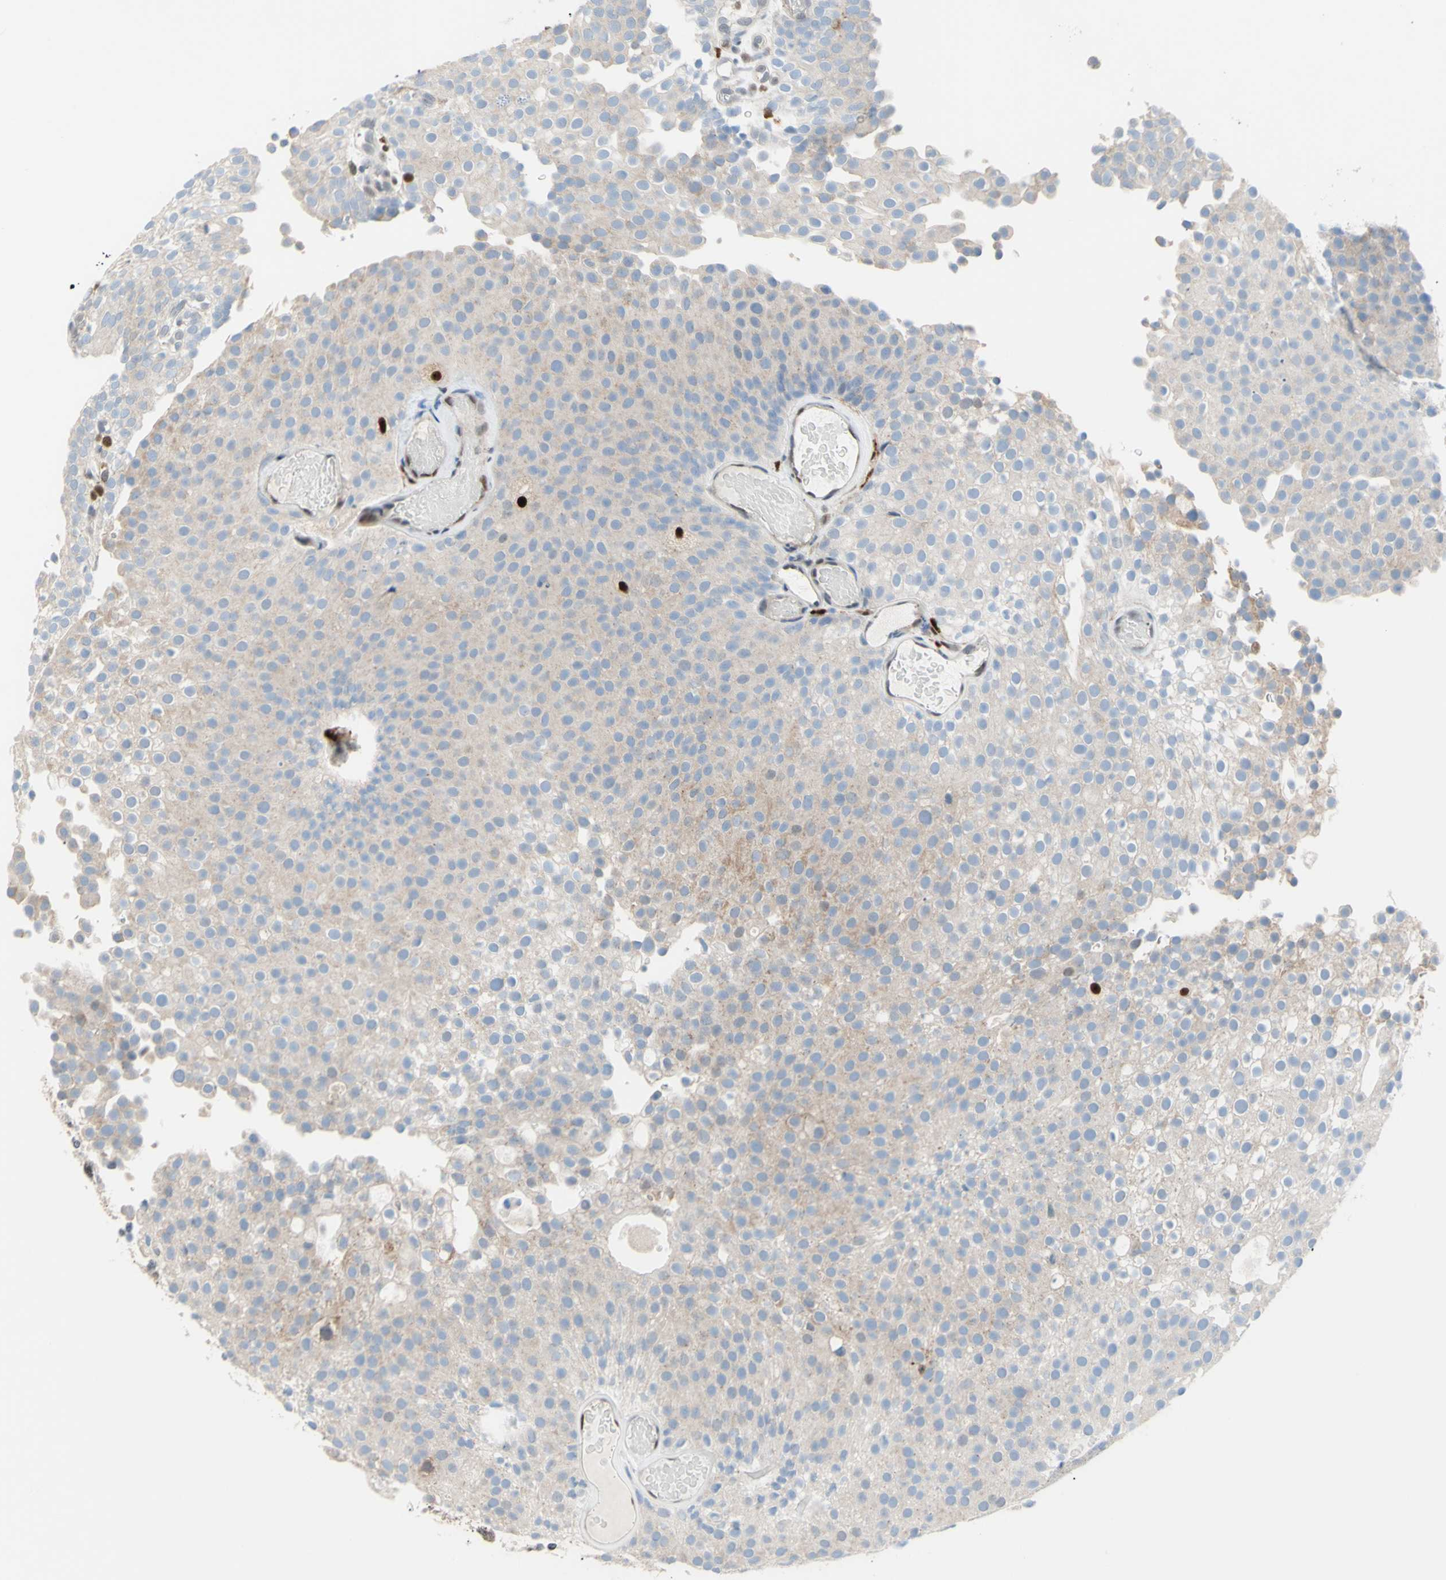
{"staining": {"intensity": "weak", "quantity": ">75%", "location": "cytoplasmic/membranous"}, "tissue": "urothelial cancer", "cell_type": "Tumor cells", "image_type": "cancer", "snomed": [{"axis": "morphology", "description": "Urothelial carcinoma, Low grade"}, {"axis": "topography", "description": "Urinary bladder"}], "caption": "Weak cytoplasmic/membranous expression for a protein is present in about >75% of tumor cells of urothelial carcinoma (low-grade) using IHC.", "gene": "EED", "patient": {"sex": "male", "age": 78}}